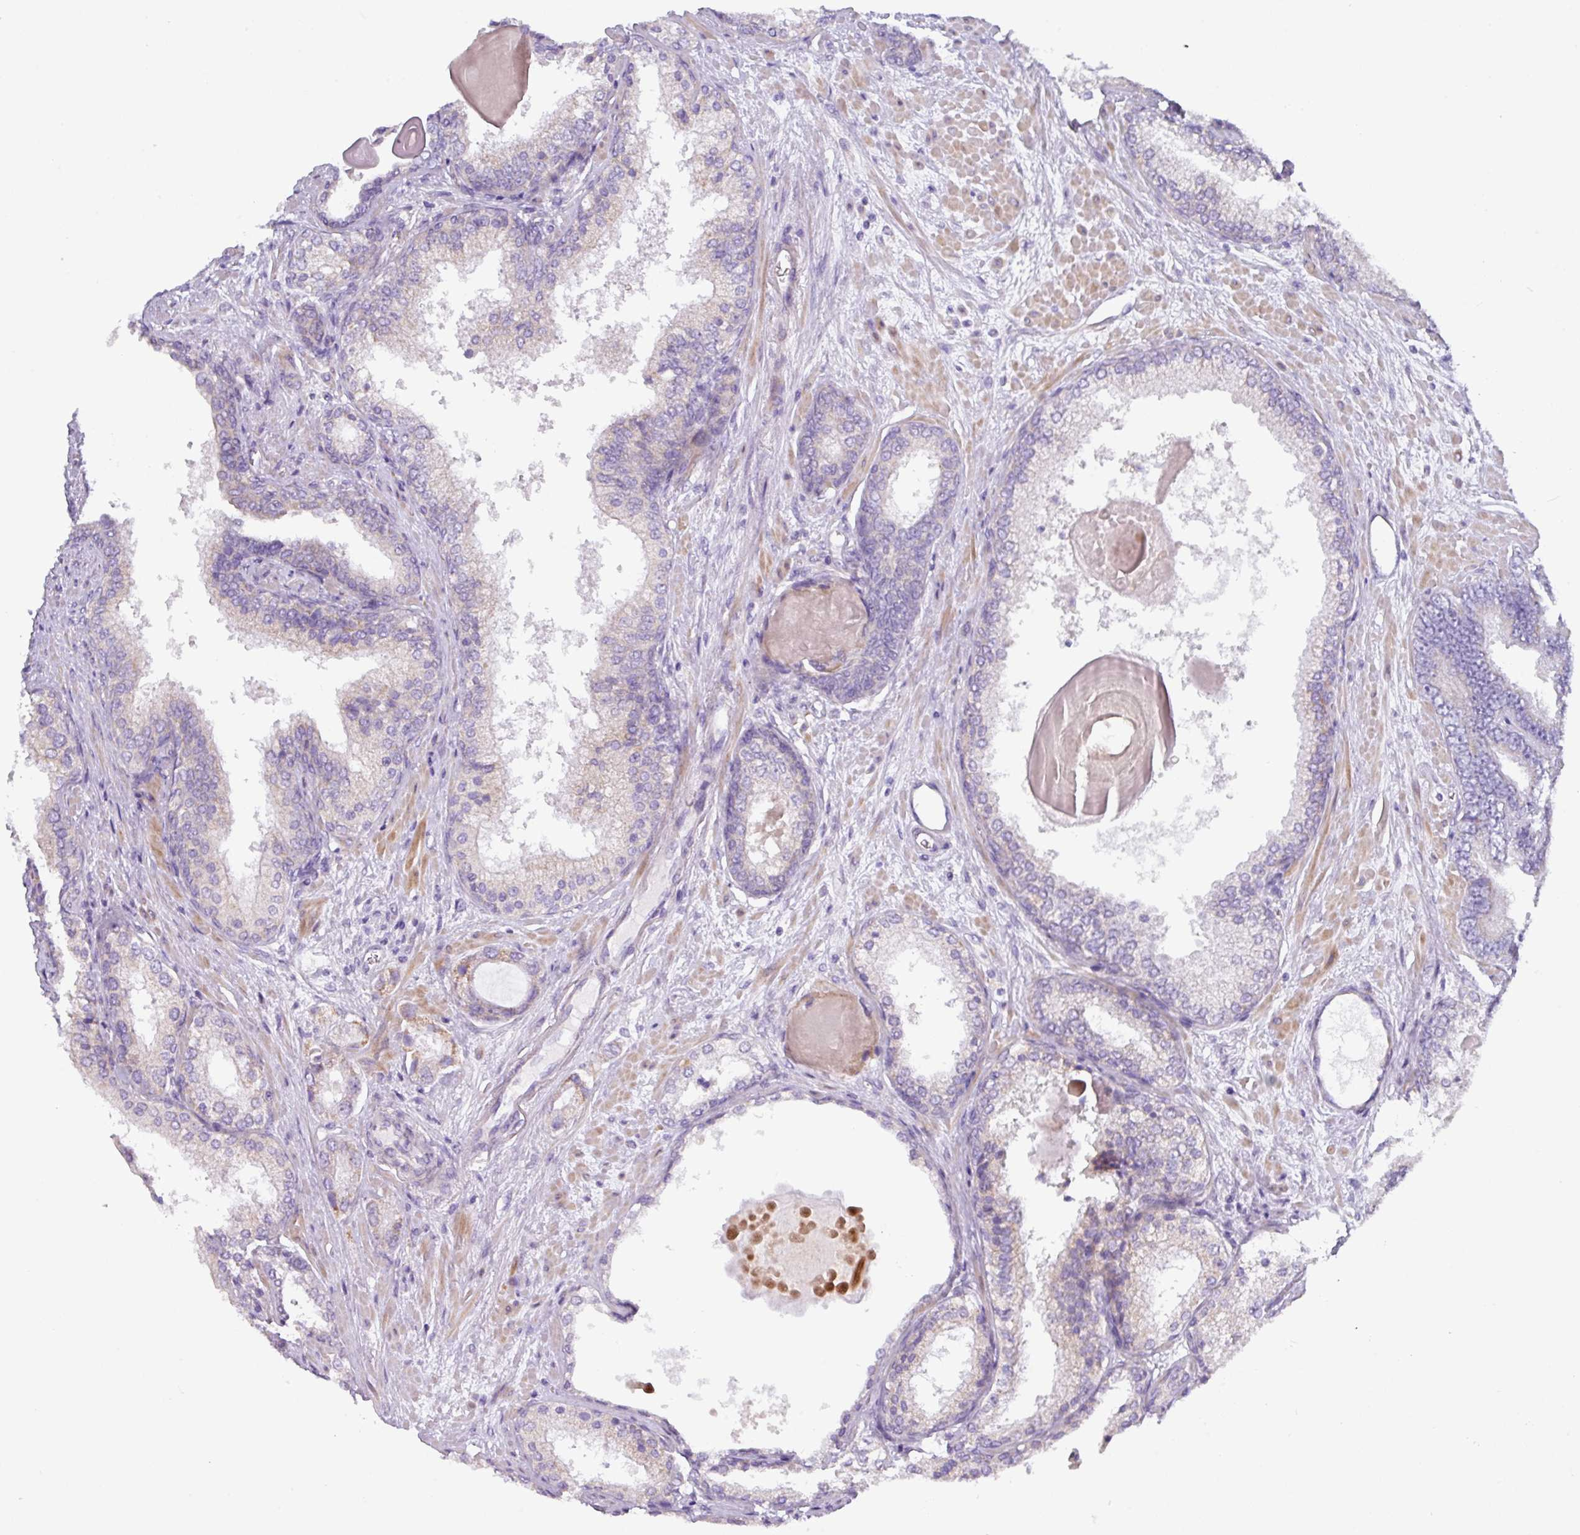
{"staining": {"intensity": "negative", "quantity": "none", "location": "none"}, "tissue": "prostate cancer", "cell_type": "Tumor cells", "image_type": "cancer", "snomed": [{"axis": "morphology", "description": "Adenocarcinoma, High grade"}, {"axis": "topography", "description": "Prostate"}], "caption": "Tumor cells show no significant expression in high-grade adenocarcinoma (prostate).", "gene": "RGS16", "patient": {"sex": "male", "age": 63}}